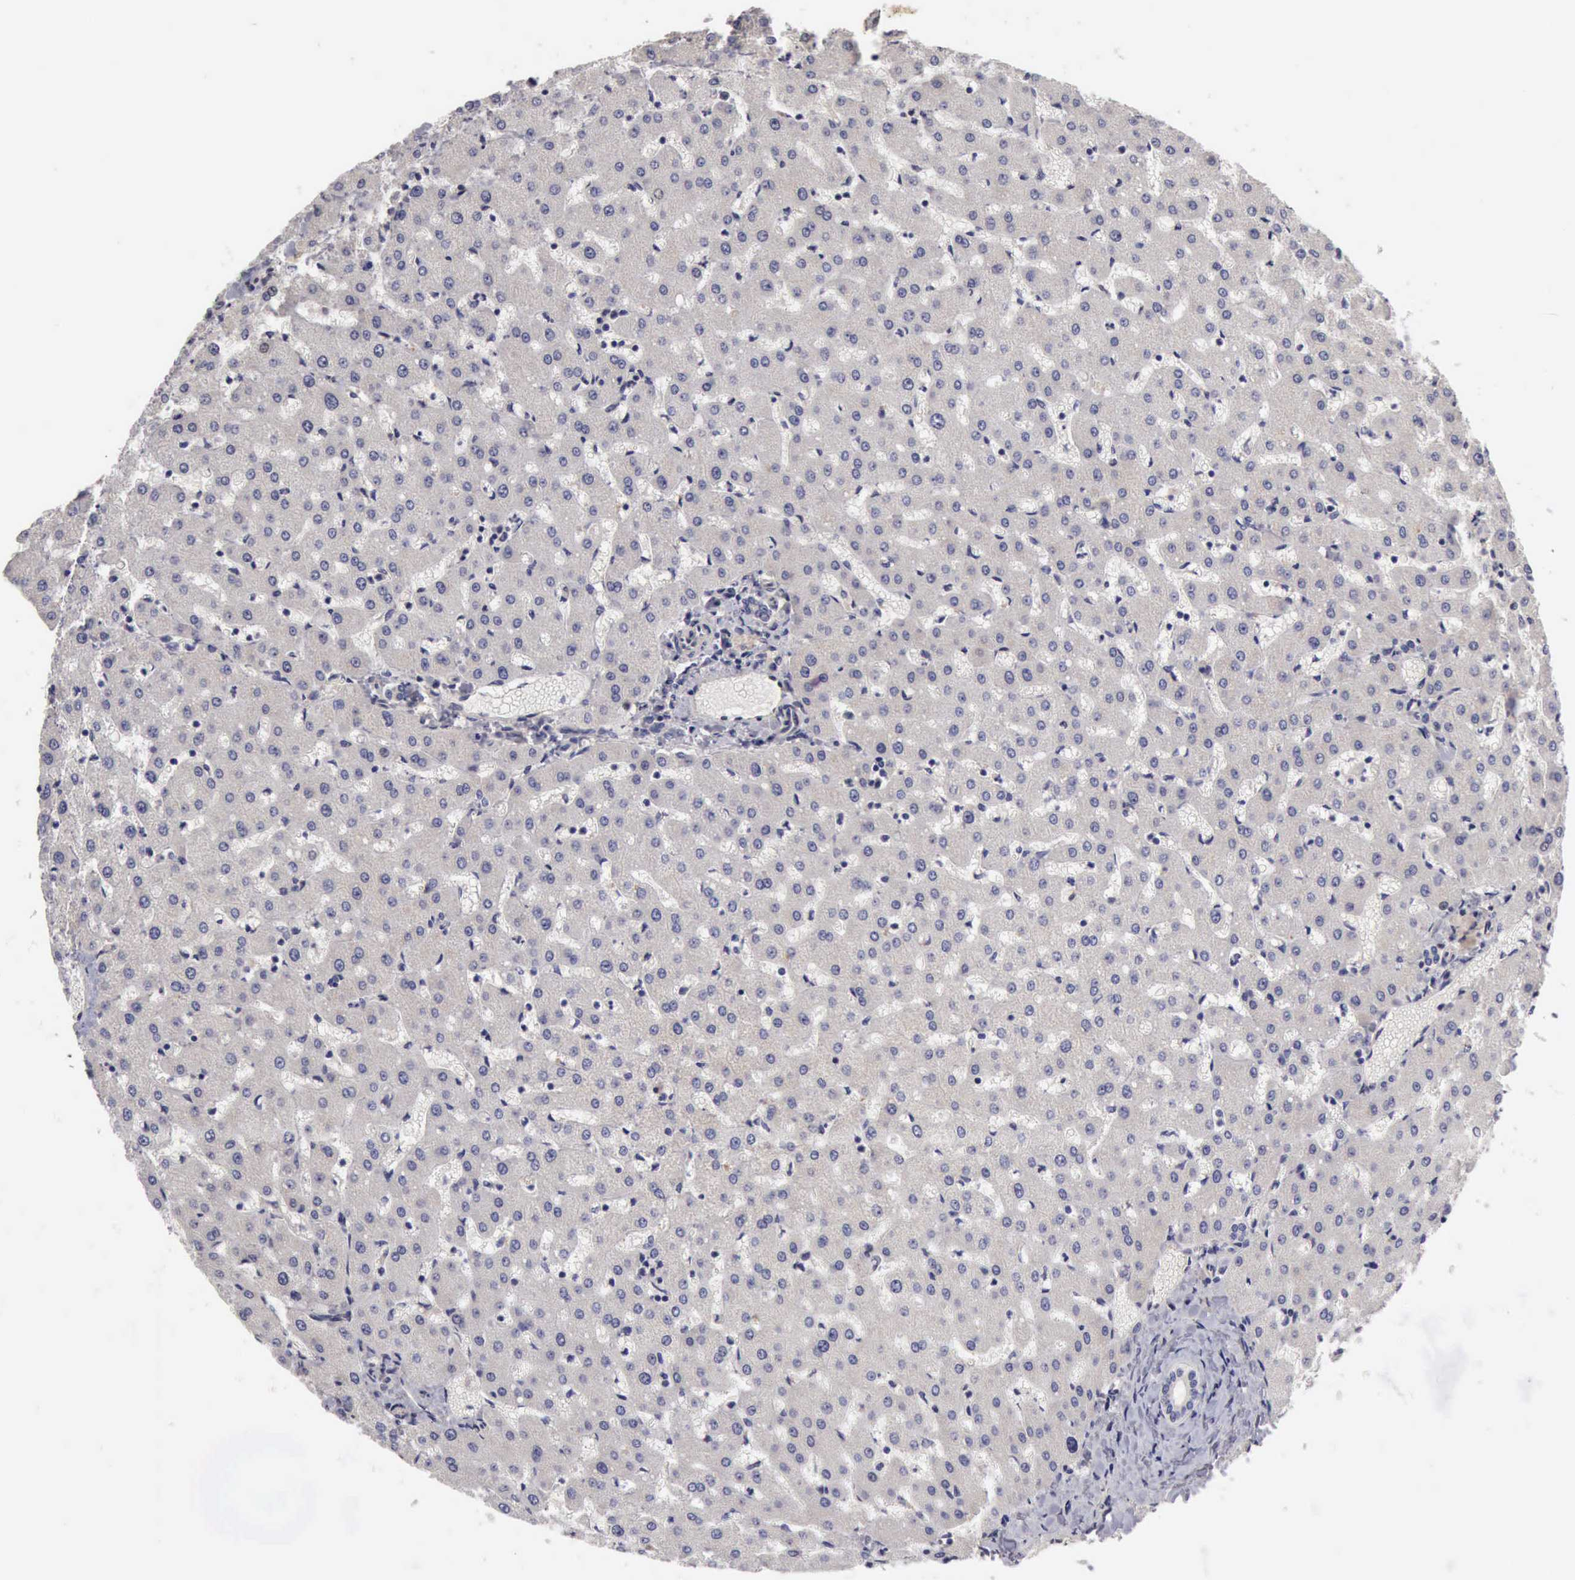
{"staining": {"intensity": "negative", "quantity": "none", "location": "none"}, "tissue": "liver", "cell_type": "Cholangiocytes", "image_type": "normal", "snomed": [{"axis": "morphology", "description": "Normal tissue, NOS"}, {"axis": "topography", "description": "Liver"}], "caption": "Immunohistochemistry histopathology image of benign human liver stained for a protein (brown), which shows no expression in cholangiocytes.", "gene": "BMX", "patient": {"sex": "female", "age": 27}}